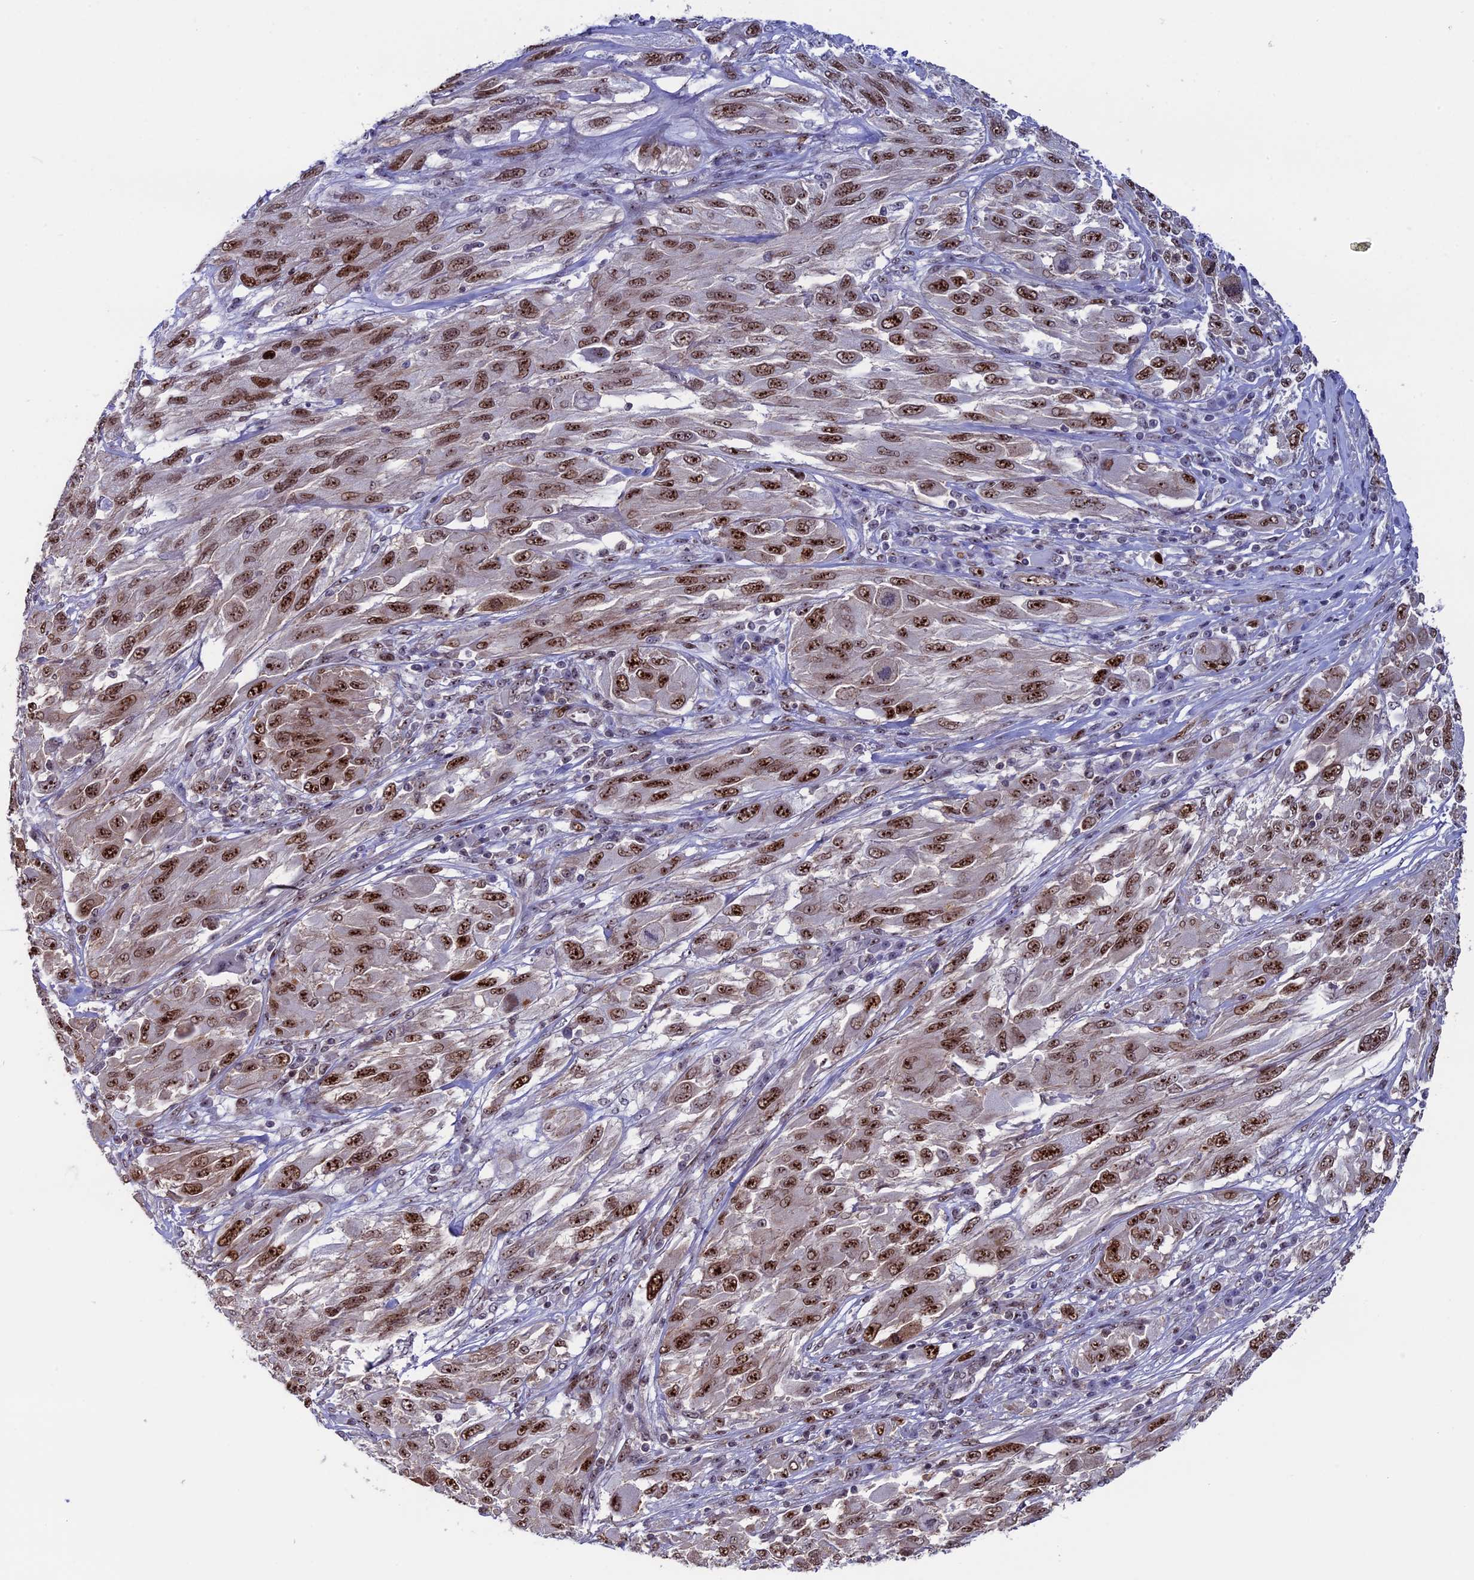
{"staining": {"intensity": "moderate", "quantity": ">75%", "location": "nuclear"}, "tissue": "melanoma", "cell_type": "Tumor cells", "image_type": "cancer", "snomed": [{"axis": "morphology", "description": "Malignant melanoma, NOS"}, {"axis": "topography", "description": "Skin"}], "caption": "Tumor cells exhibit moderate nuclear positivity in approximately >75% of cells in malignant melanoma. (brown staining indicates protein expression, while blue staining denotes nuclei).", "gene": "CCDC86", "patient": {"sex": "female", "age": 91}}